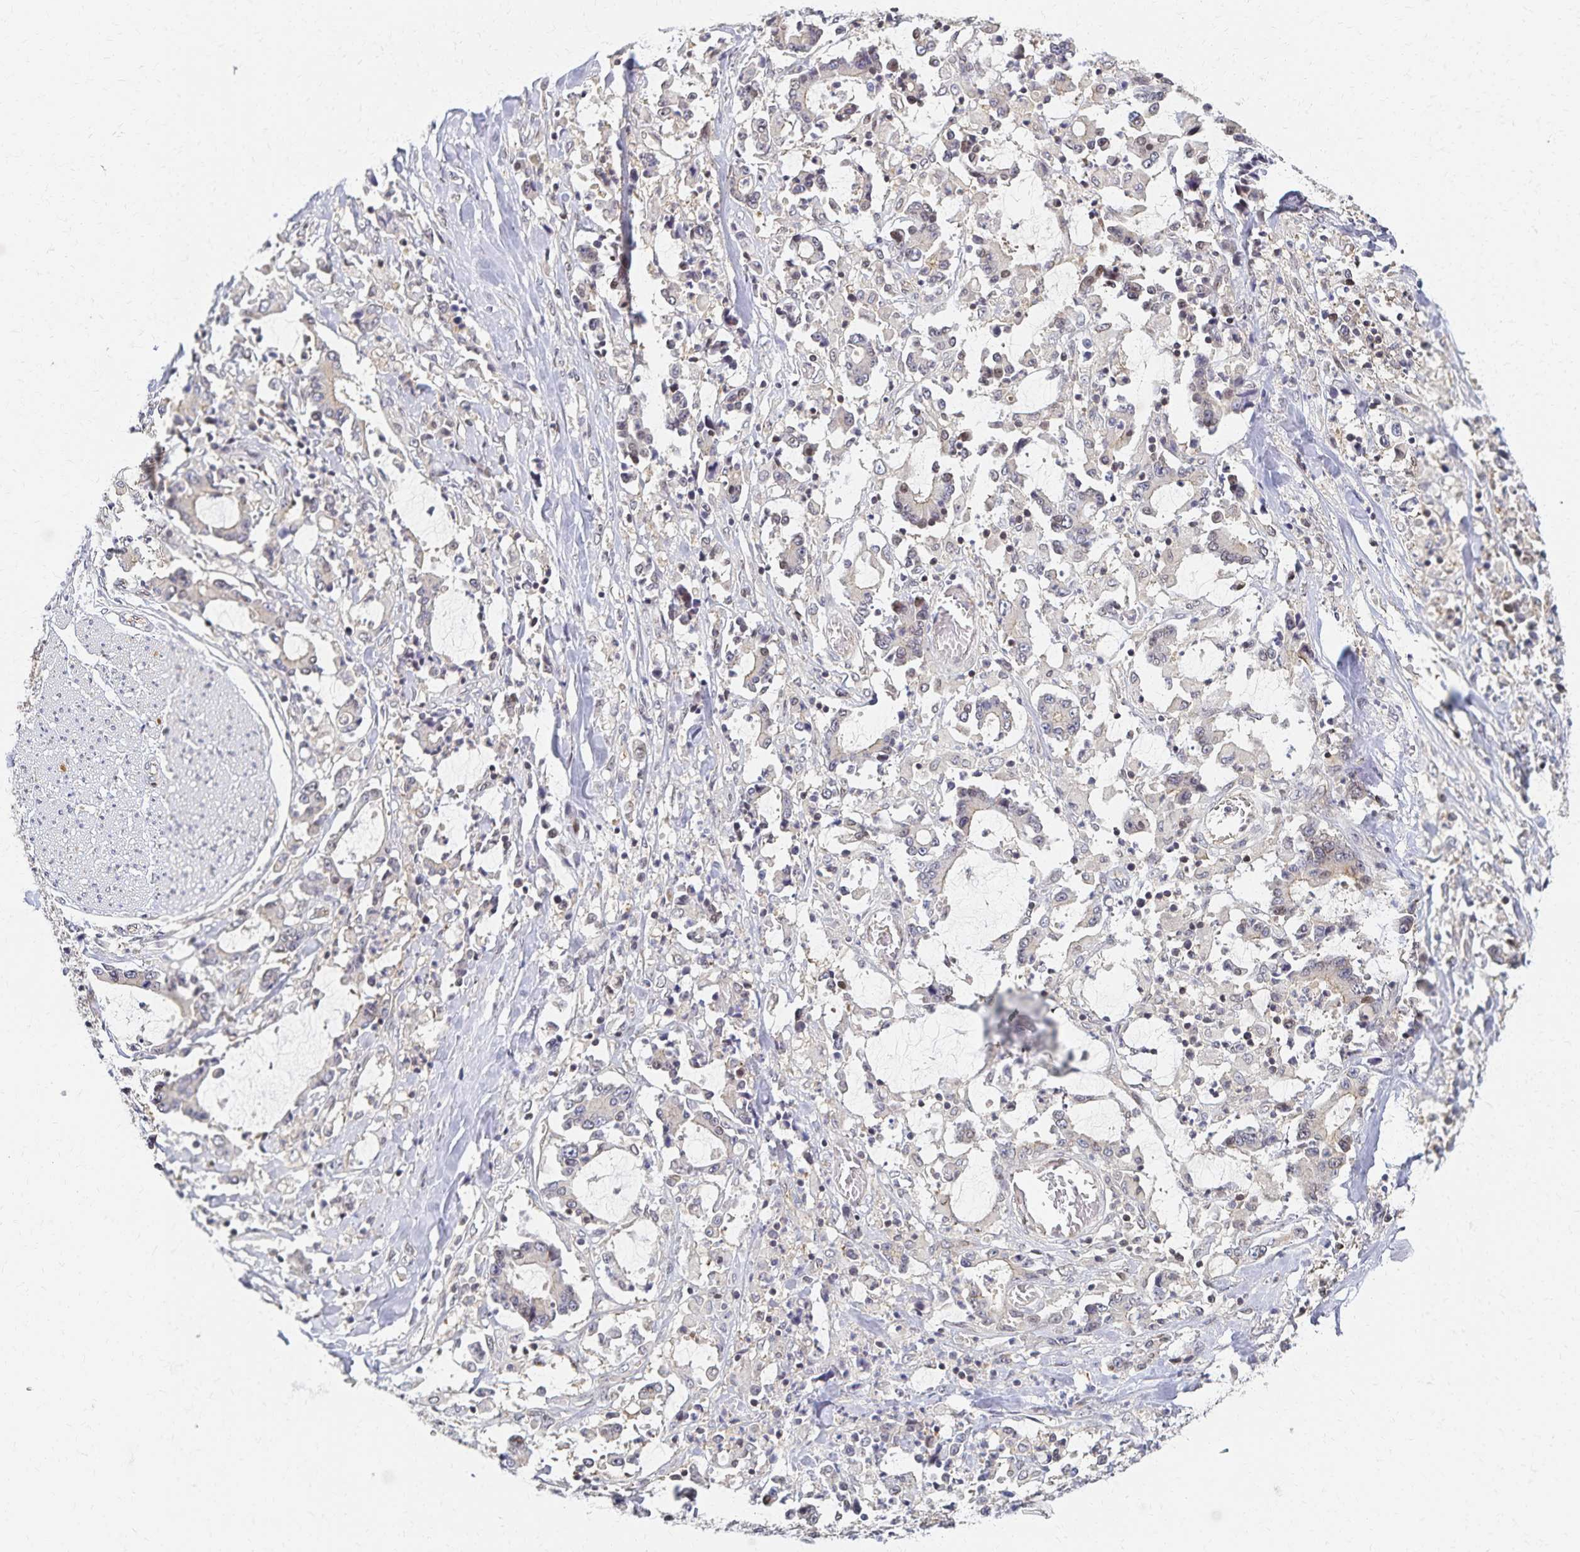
{"staining": {"intensity": "negative", "quantity": "none", "location": "none"}, "tissue": "stomach cancer", "cell_type": "Tumor cells", "image_type": "cancer", "snomed": [{"axis": "morphology", "description": "Adenocarcinoma, NOS"}, {"axis": "topography", "description": "Stomach, upper"}], "caption": "Tumor cells show no significant protein expression in stomach adenocarcinoma. (DAB (3,3'-diaminobenzidine) IHC visualized using brightfield microscopy, high magnification).", "gene": "RAB9B", "patient": {"sex": "male", "age": 68}}